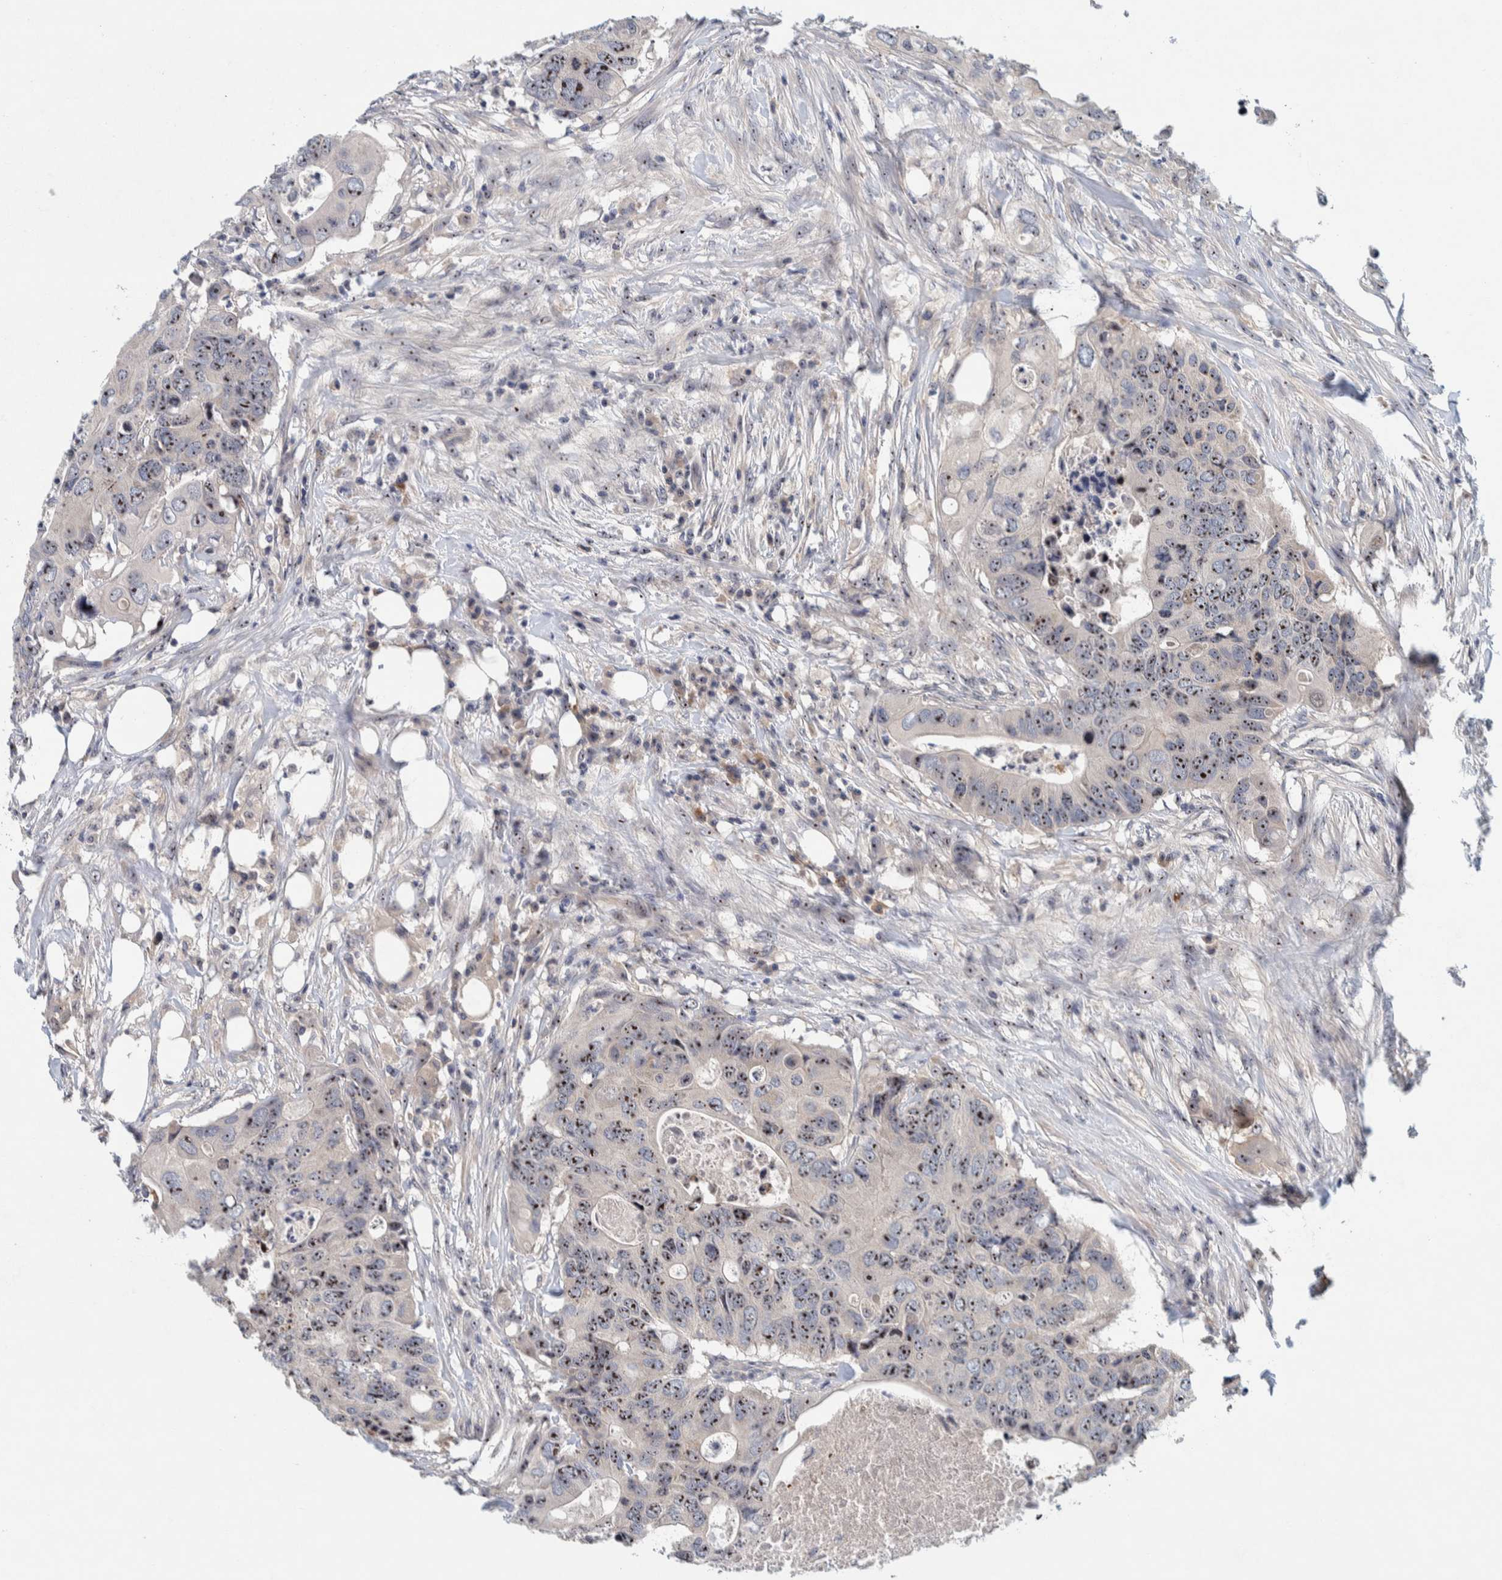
{"staining": {"intensity": "strong", "quantity": ">75%", "location": "nuclear"}, "tissue": "colorectal cancer", "cell_type": "Tumor cells", "image_type": "cancer", "snomed": [{"axis": "morphology", "description": "Adenocarcinoma, NOS"}, {"axis": "topography", "description": "Colon"}], "caption": "Protein expression analysis of human colorectal cancer (adenocarcinoma) reveals strong nuclear staining in about >75% of tumor cells. Nuclei are stained in blue.", "gene": "NOL11", "patient": {"sex": "male", "age": 71}}